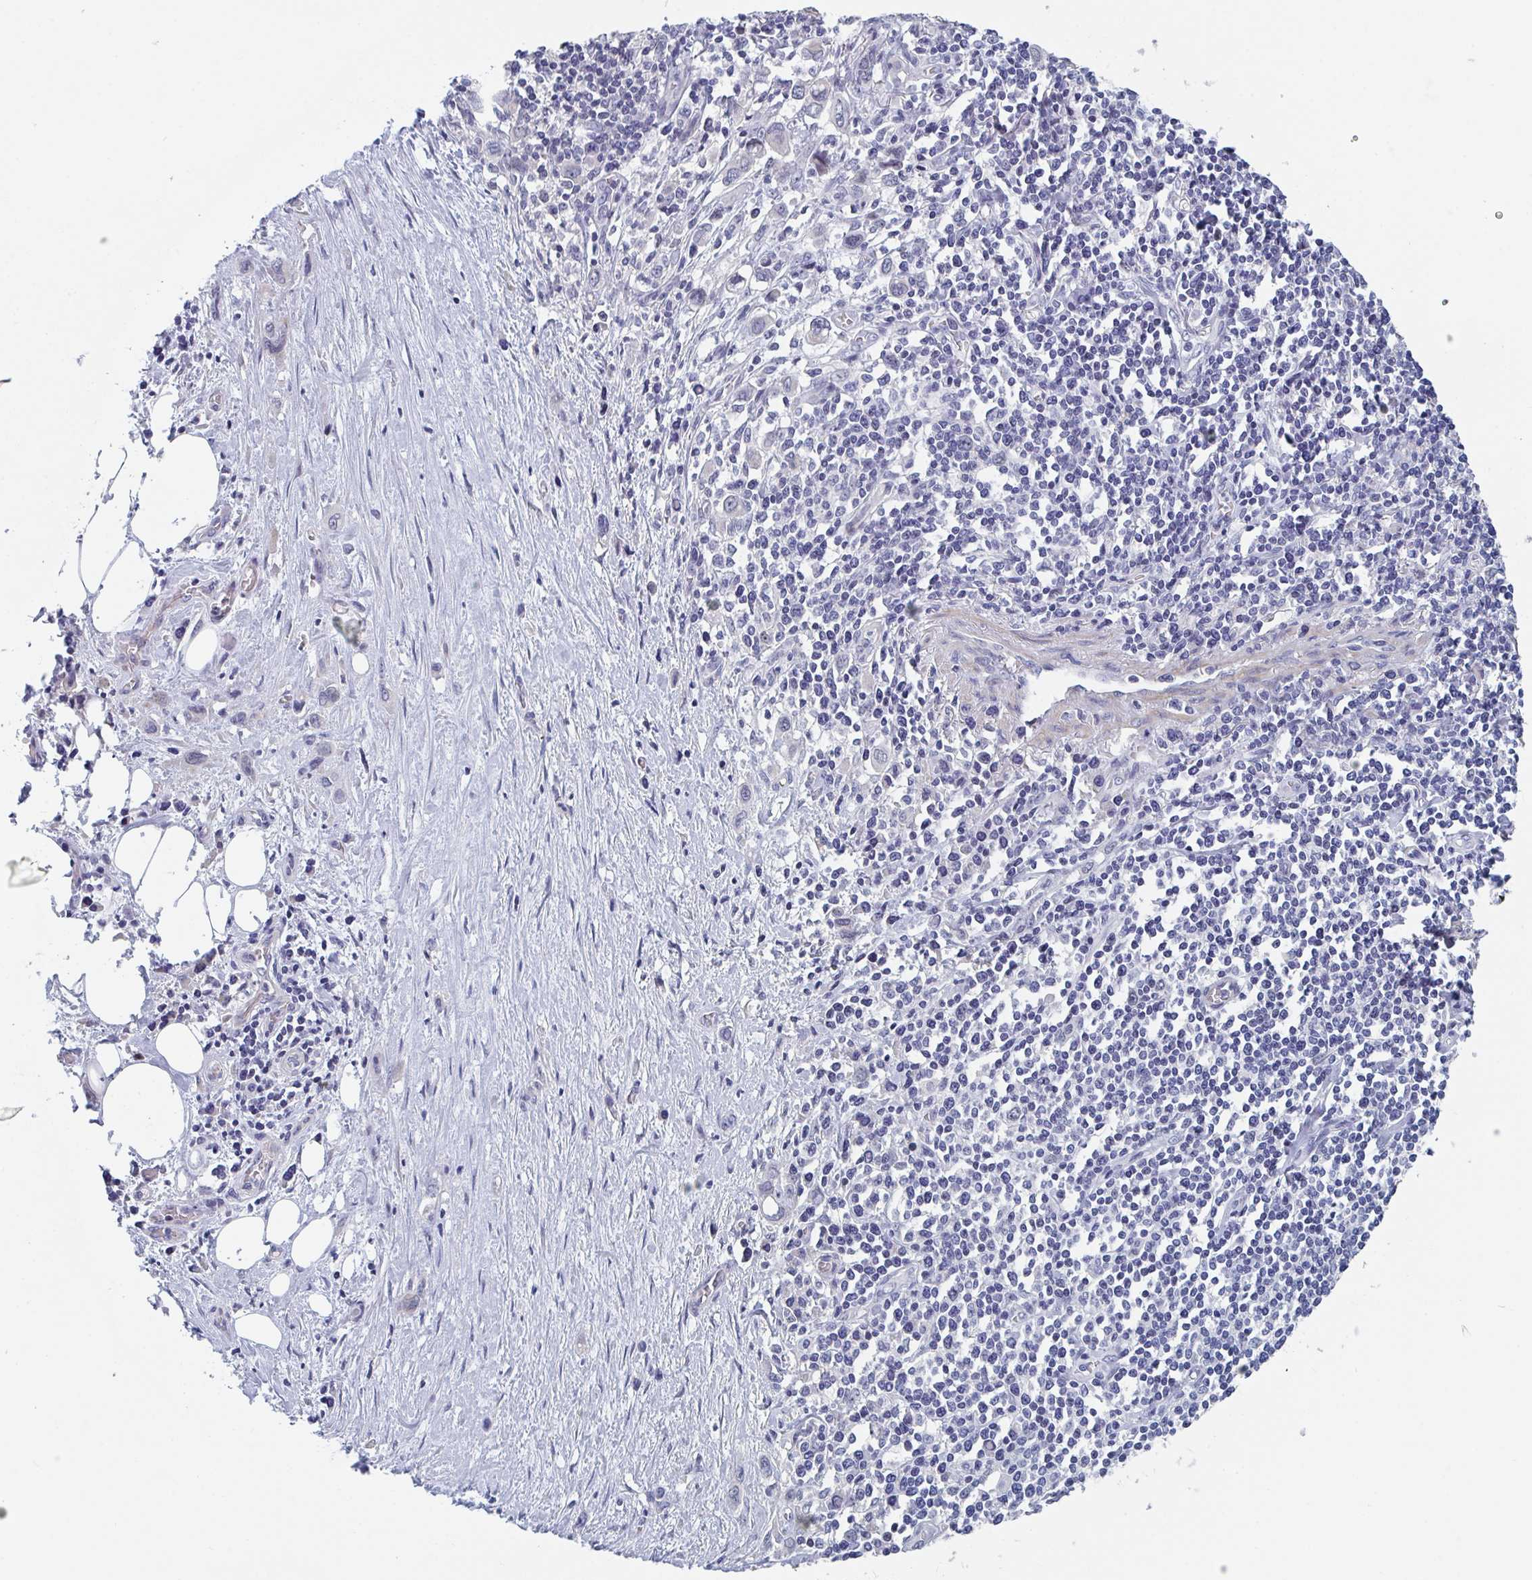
{"staining": {"intensity": "negative", "quantity": "none", "location": "none"}, "tissue": "stomach cancer", "cell_type": "Tumor cells", "image_type": "cancer", "snomed": [{"axis": "morphology", "description": "Adenocarcinoma, NOS"}, {"axis": "topography", "description": "Stomach, upper"}], "caption": "DAB immunohistochemical staining of human stomach cancer demonstrates no significant positivity in tumor cells.", "gene": "CENPT", "patient": {"sex": "male", "age": 75}}